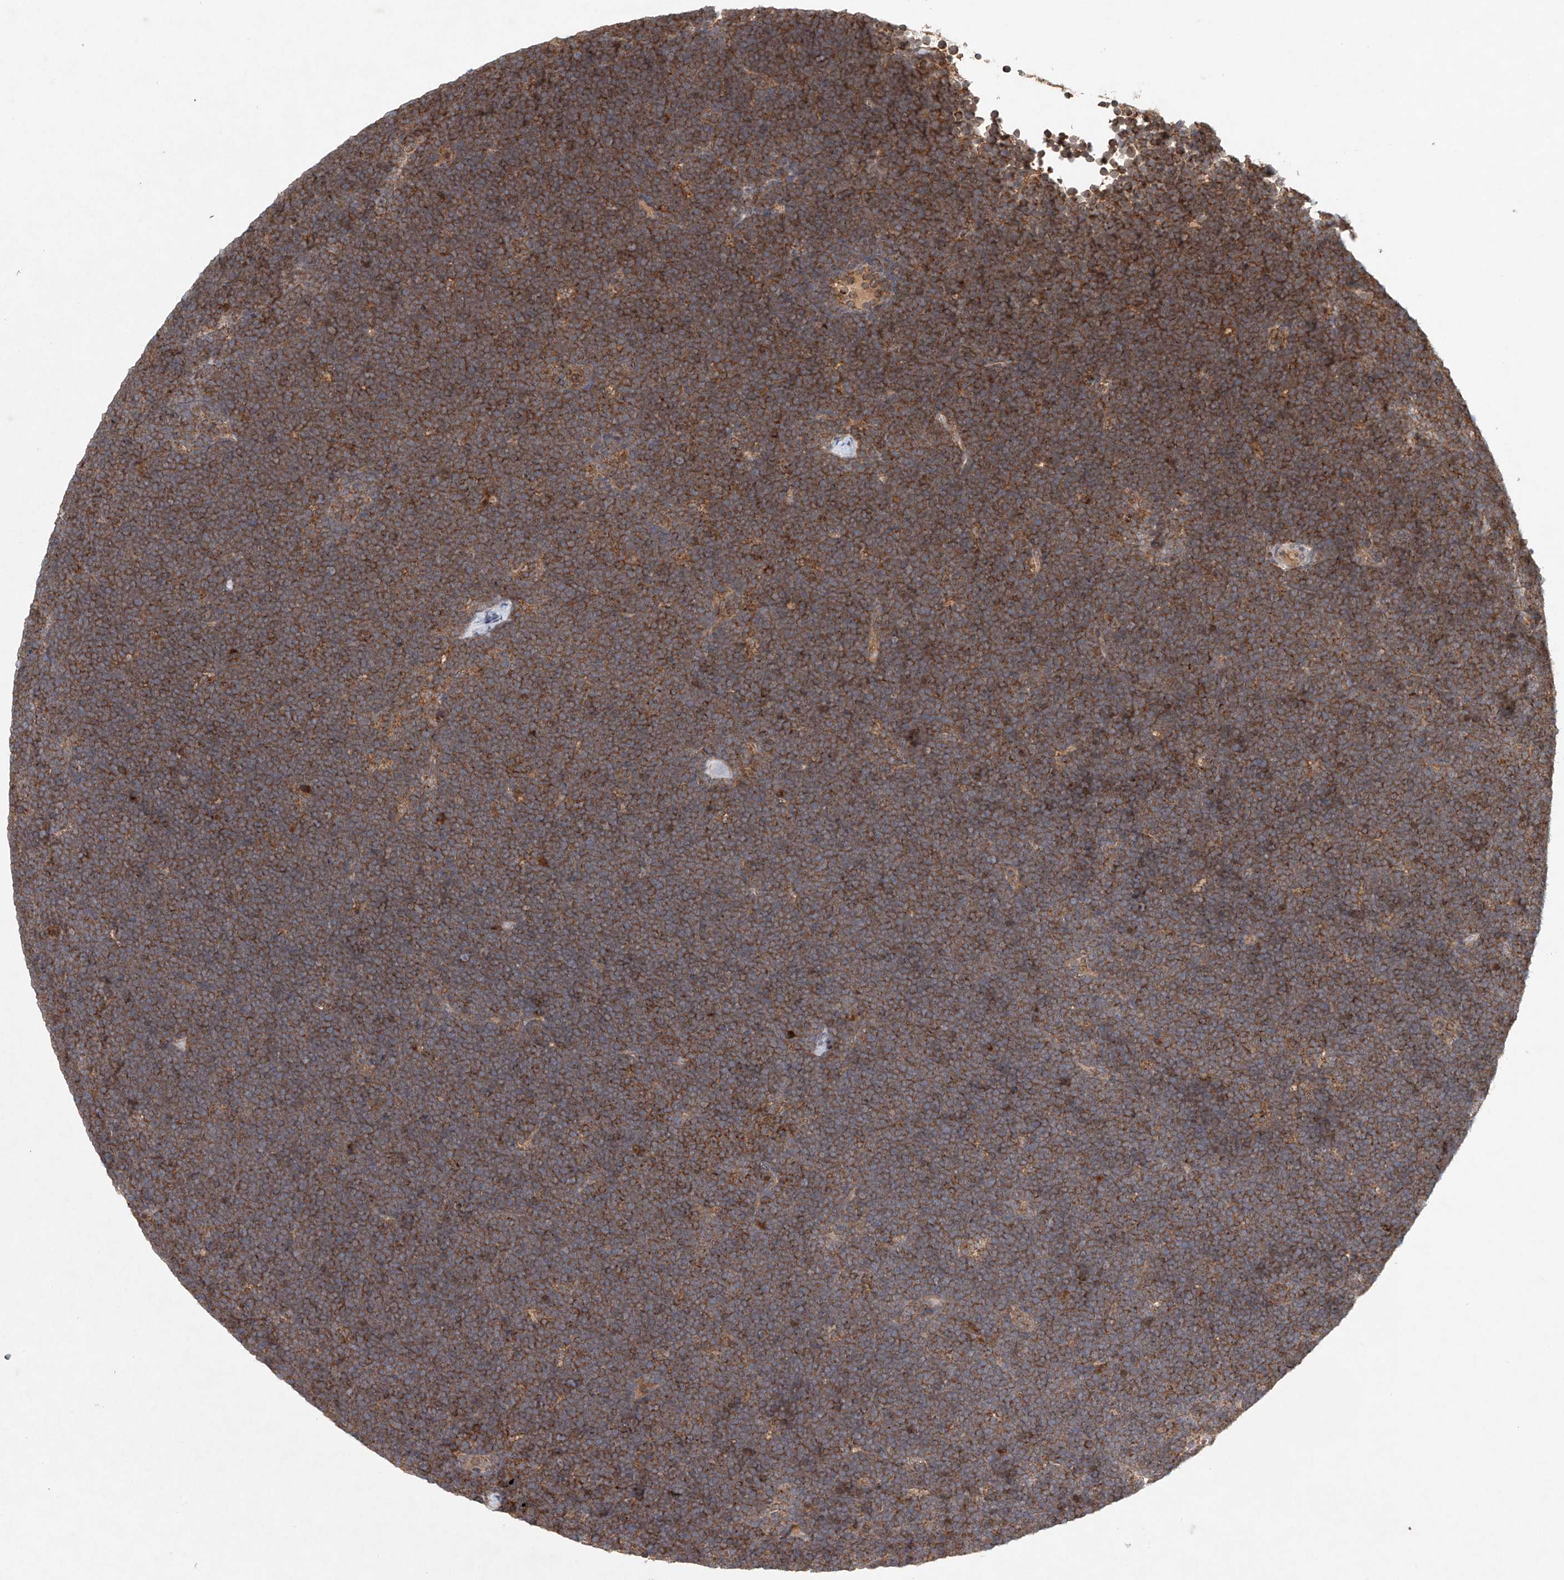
{"staining": {"intensity": "weak", "quantity": ">75%", "location": "cytoplasmic/membranous"}, "tissue": "lymphoma", "cell_type": "Tumor cells", "image_type": "cancer", "snomed": [{"axis": "morphology", "description": "Malignant lymphoma, non-Hodgkin's type, High grade"}, {"axis": "topography", "description": "Lymph node"}], "caption": "Weak cytoplasmic/membranous protein expression is identified in approximately >75% of tumor cells in malignant lymphoma, non-Hodgkin's type (high-grade). The staining is performed using DAB brown chromogen to label protein expression. The nuclei are counter-stained blue using hematoxylin.", "gene": "DCAF11", "patient": {"sex": "male", "age": 13}}